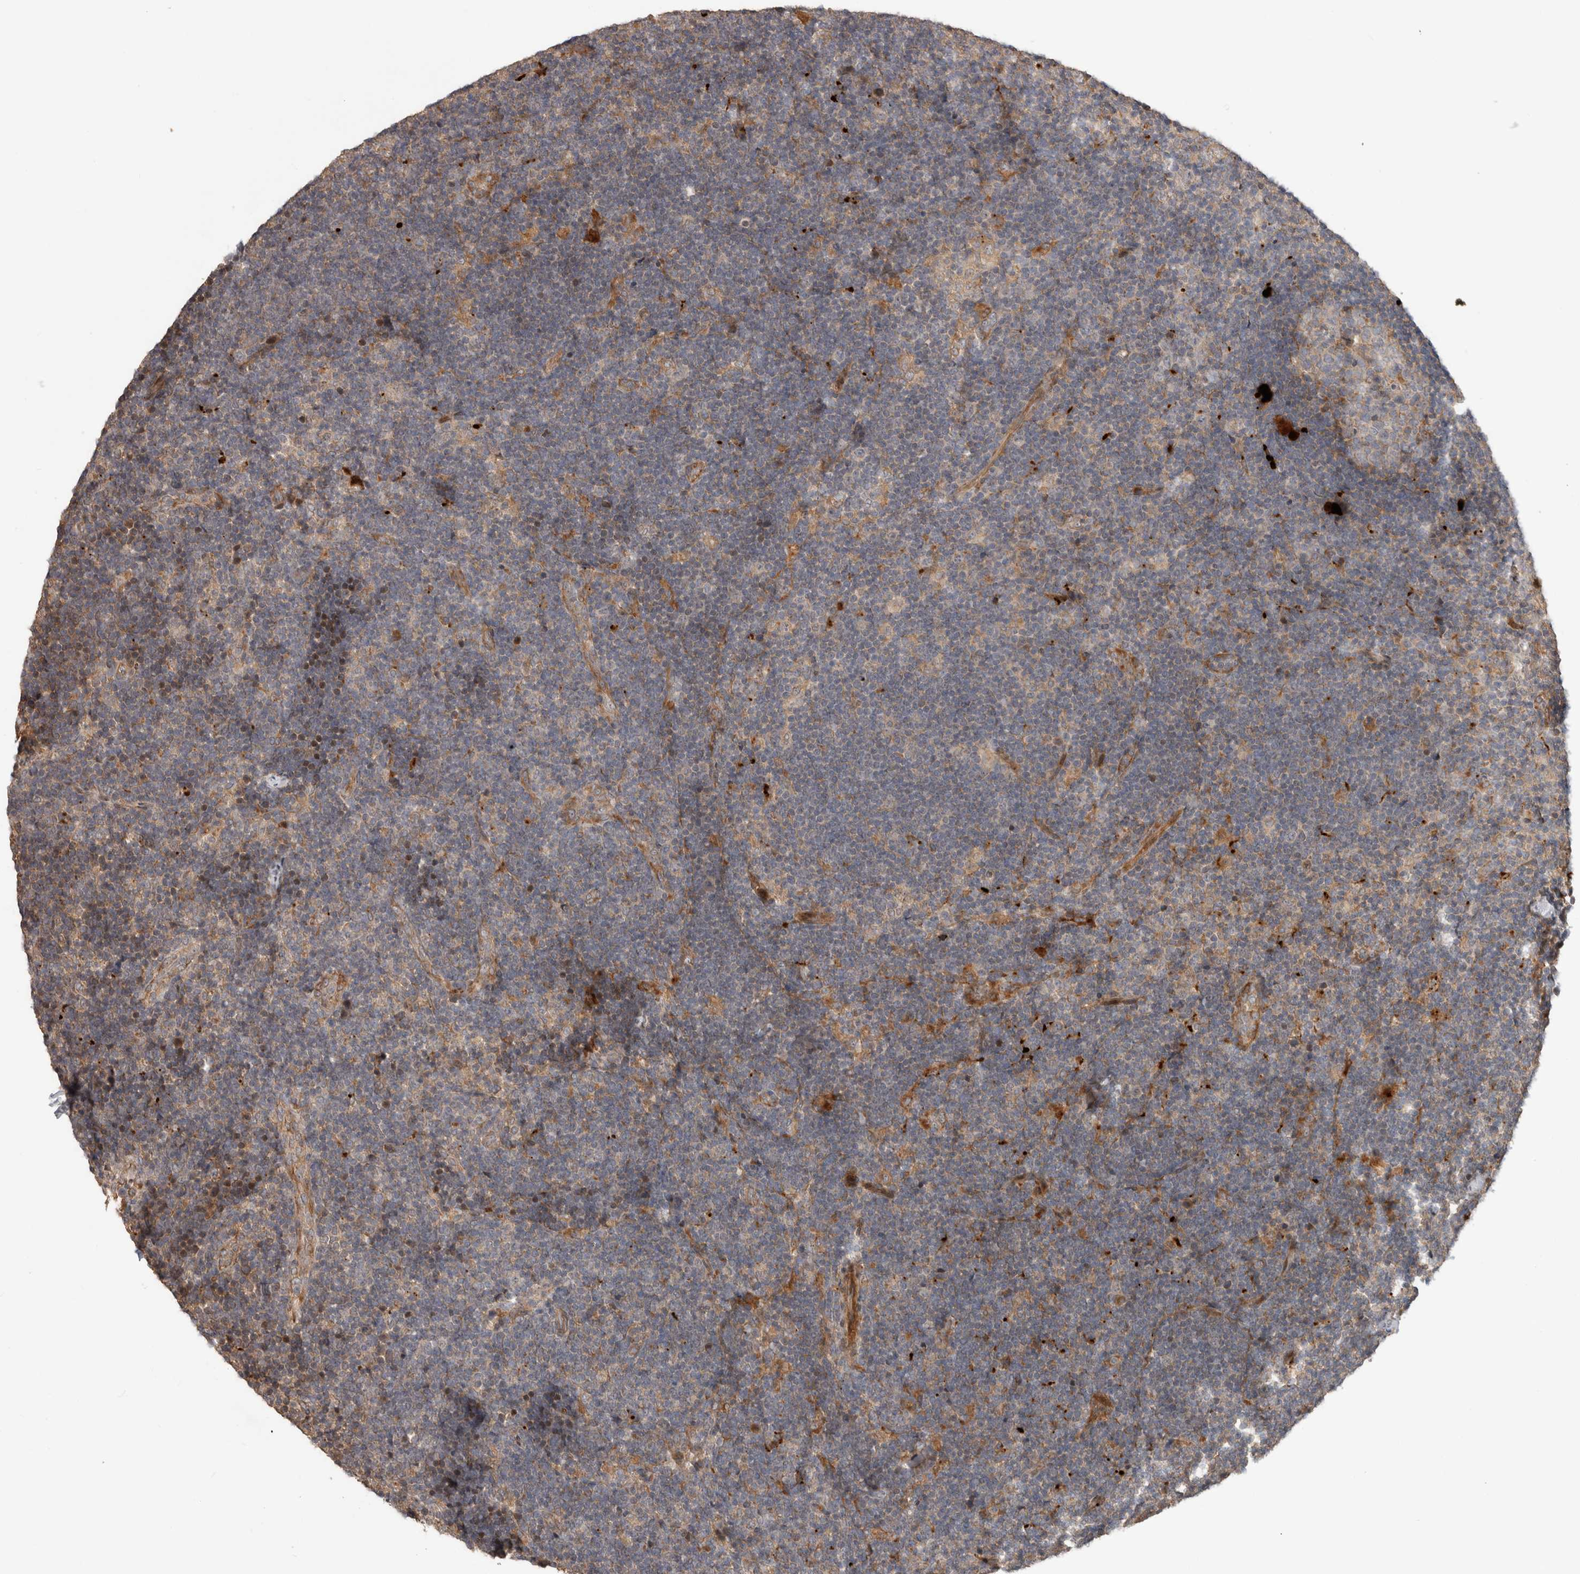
{"staining": {"intensity": "weak", "quantity": ">75%", "location": "cytoplasmic/membranous"}, "tissue": "lymph node", "cell_type": "Germinal center cells", "image_type": "normal", "snomed": [{"axis": "morphology", "description": "Normal tissue, NOS"}, {"axis": "topography", "description": "Lymph node"}], "caption": "Lymph node stained with immunohistochemistry (IHC) exhibits weak cytoplasmic/membranous staining in about >75% of germinal center cells. Immunohistochemistry (ihc) stains the protein in brown and the nuclei are stained blue.", "gene": "PITPNC1", "patient": {"sex": "female", "age": 22}}